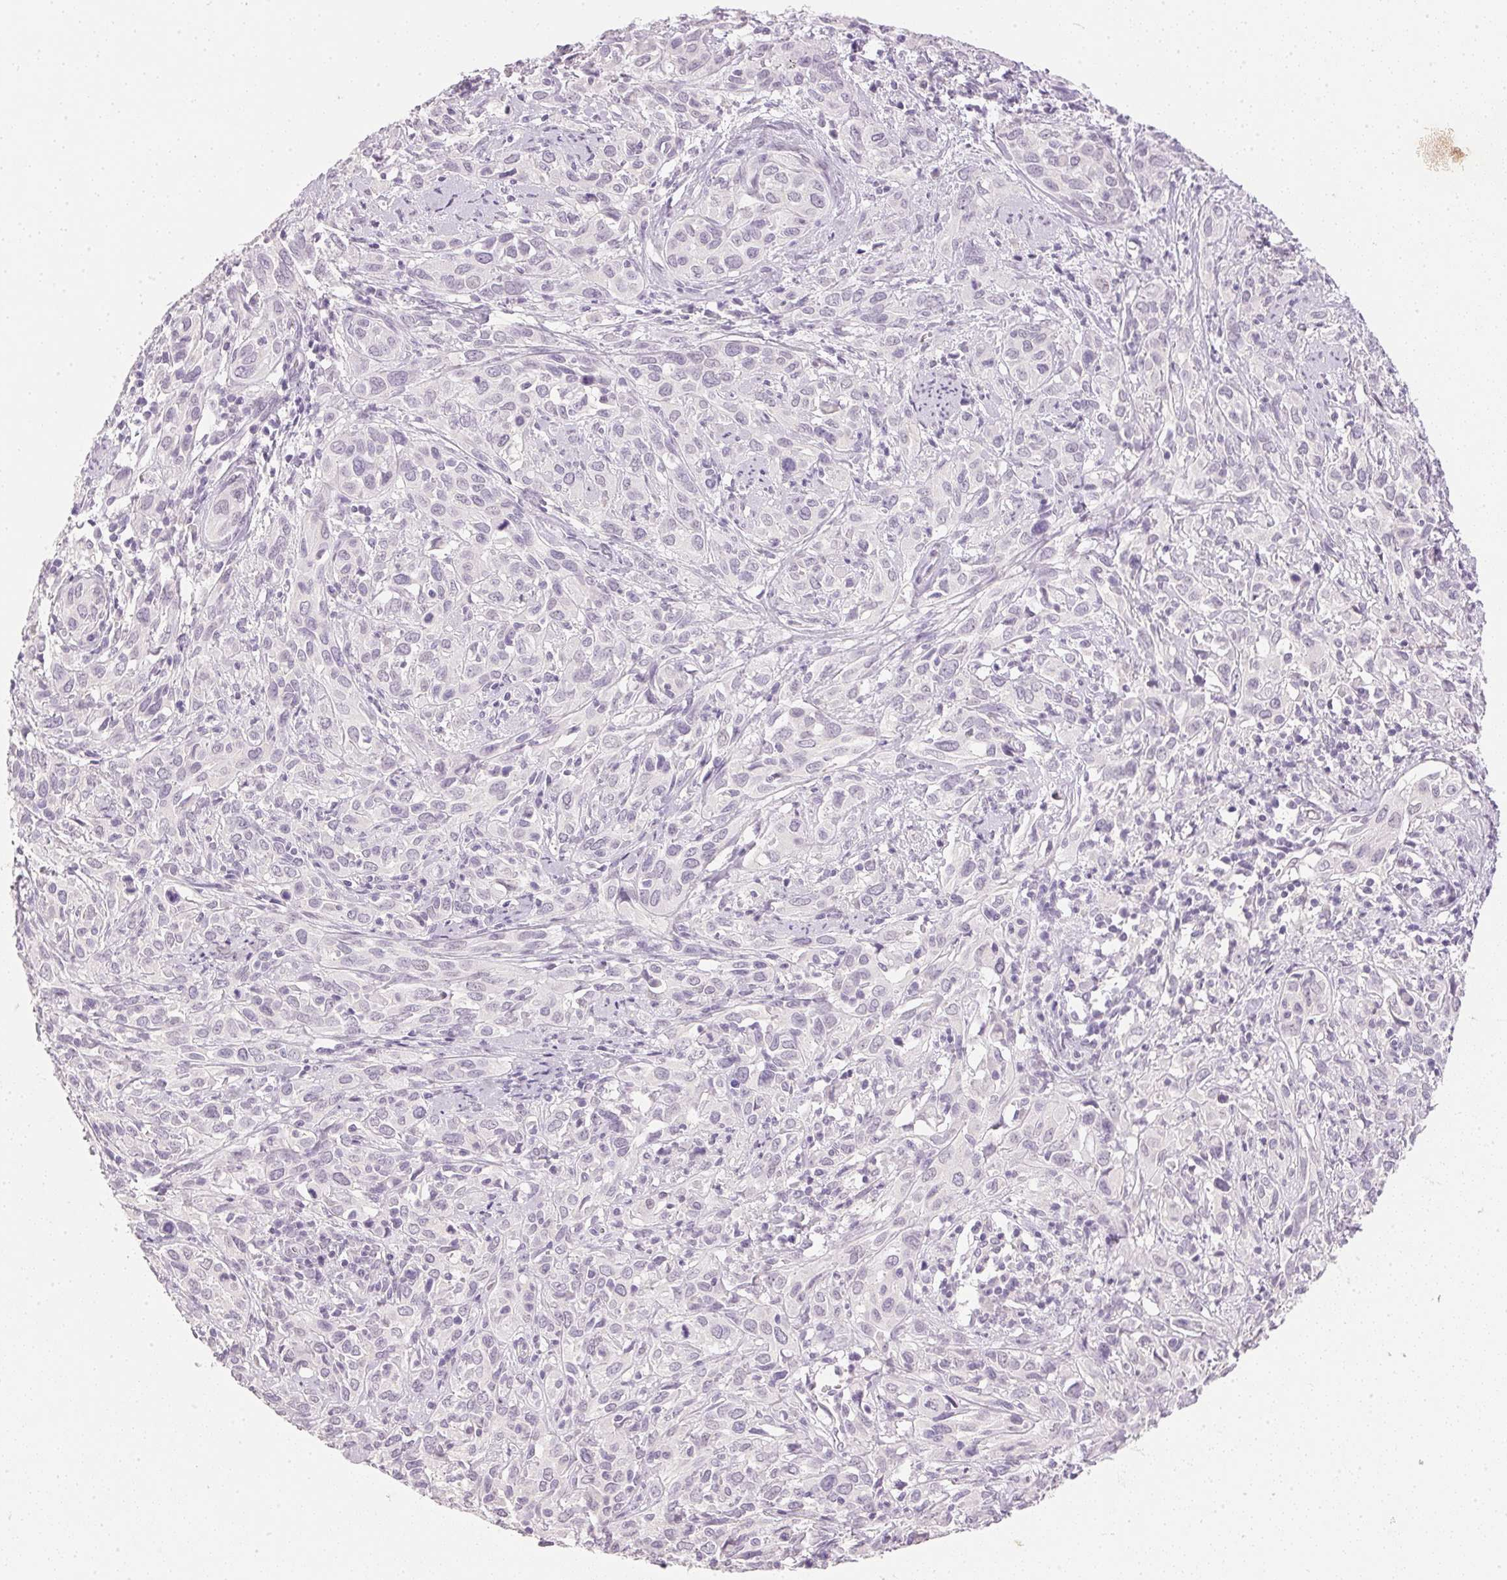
{"staining": {"intensity": "negative", "quantity": "none", "location": "none"}, "tissue": "cervical cancer", "cell_type": "Tumor cells", "image_type": "cancer", "snomed": [{"axis": "morphology", "description": "Normal tissue, NOS"}, {"axis": "morphology", "description": "Squamous cell carcinoma, NOS"}, {"axis": "topography", "description": "Cervix"}], "caption": "This is an IHC histopathology image of cervical squamous cell carcinoma. There is no staining in tumor cells.", "gene": "IGFBP1", "patient": {"sex": "female", "age": 51}}